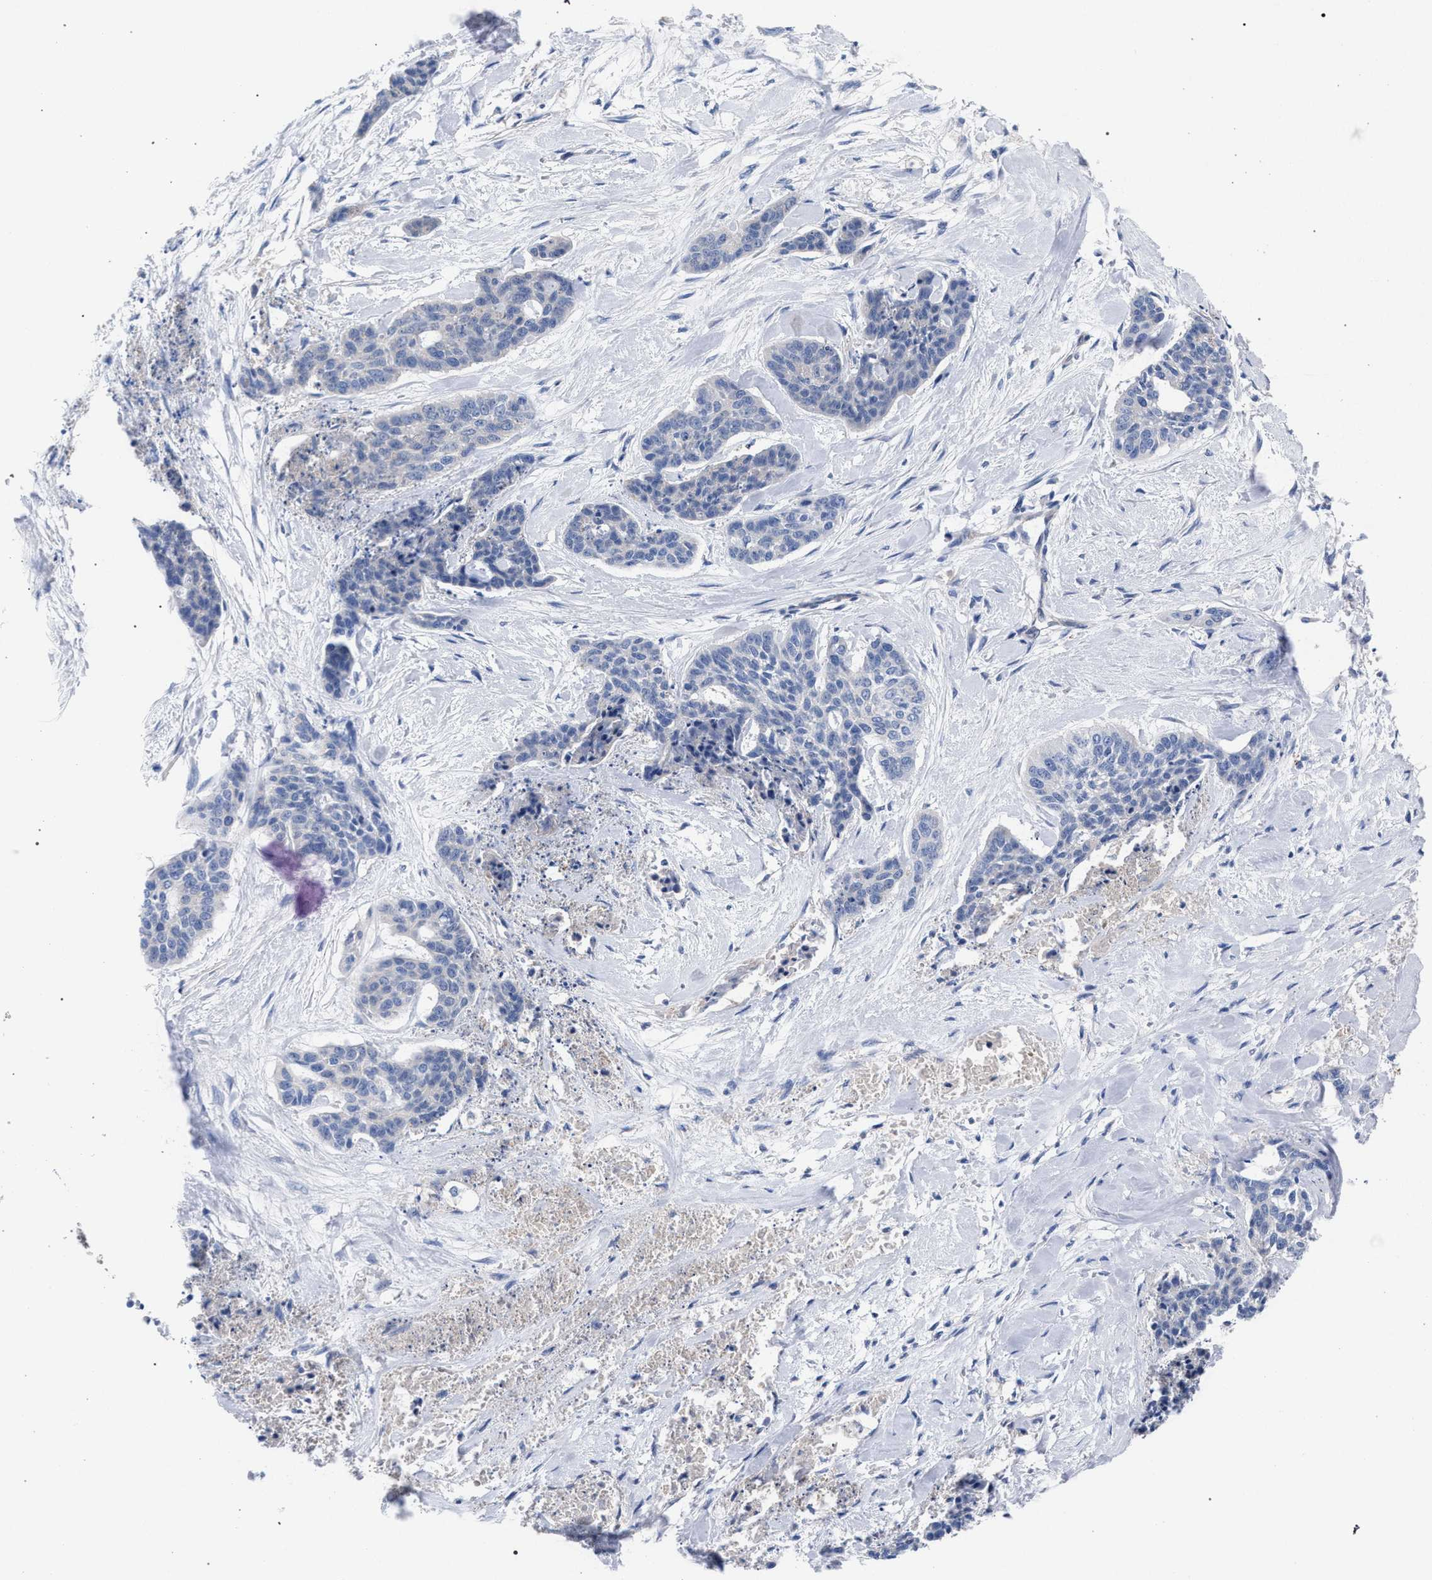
{"staining": {"intensity": "negative", "quantity": "none", "location": "none"}, "tissue": "skin cancer", "cell_type": "Tumor cells", "image_type": "cancer", "snomed": [{"axis": "morphology", "description": "Basal cell carcinoma"}, {"axis": "topography", "description": "Skin"}], "caption": "Tumor cells are negative for brown protein staining in skin cancer (basal cell carcinoma). The staining was performed using DAB (3,3'-diaminobenzidine) to visualize the protein expression in brown, while the nuclei were stained in blue with hematoxylin (Magnification: 20x).", "gene": "GMPR", "patient": {"sex": "female", "age": 64}}